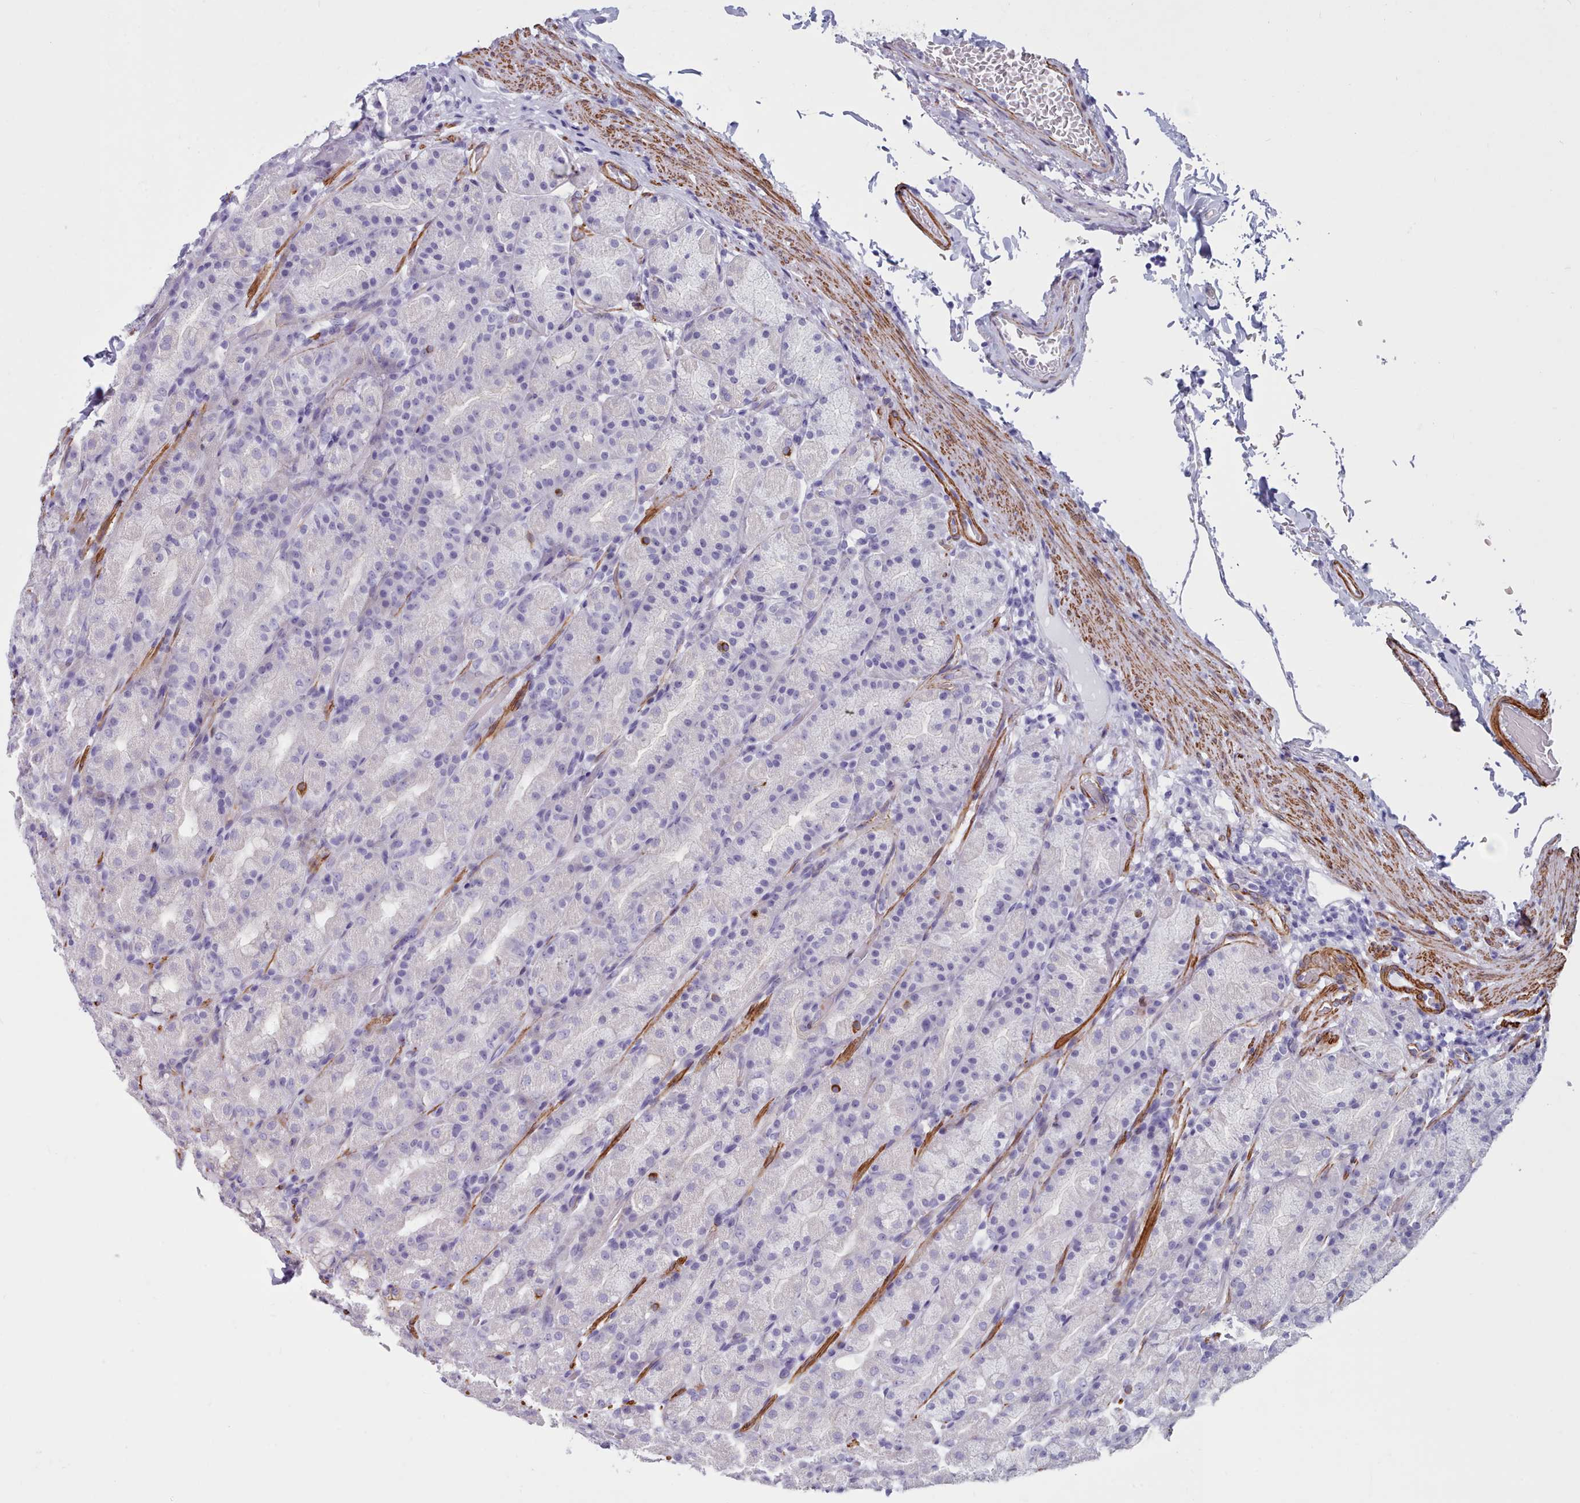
{"staining": {"intensity": "negative", "quantity": "none", "location": "none"}, "tissue": "stomach", "cell_type": "Glandular cells", "image_type": "normal", "snomed": [{"axis": "morphology", "description": "Normal tissue, NOS"}, {"axis": "topography", "description": "Stomach, upper"}, {"axis": "topography", "description": "Stomach"}], "caption": "IHC of normal human stomach shows no positivity in glandular cells.", "gene": "FPGS", "patient": {"sex": "male", "age": 68}}